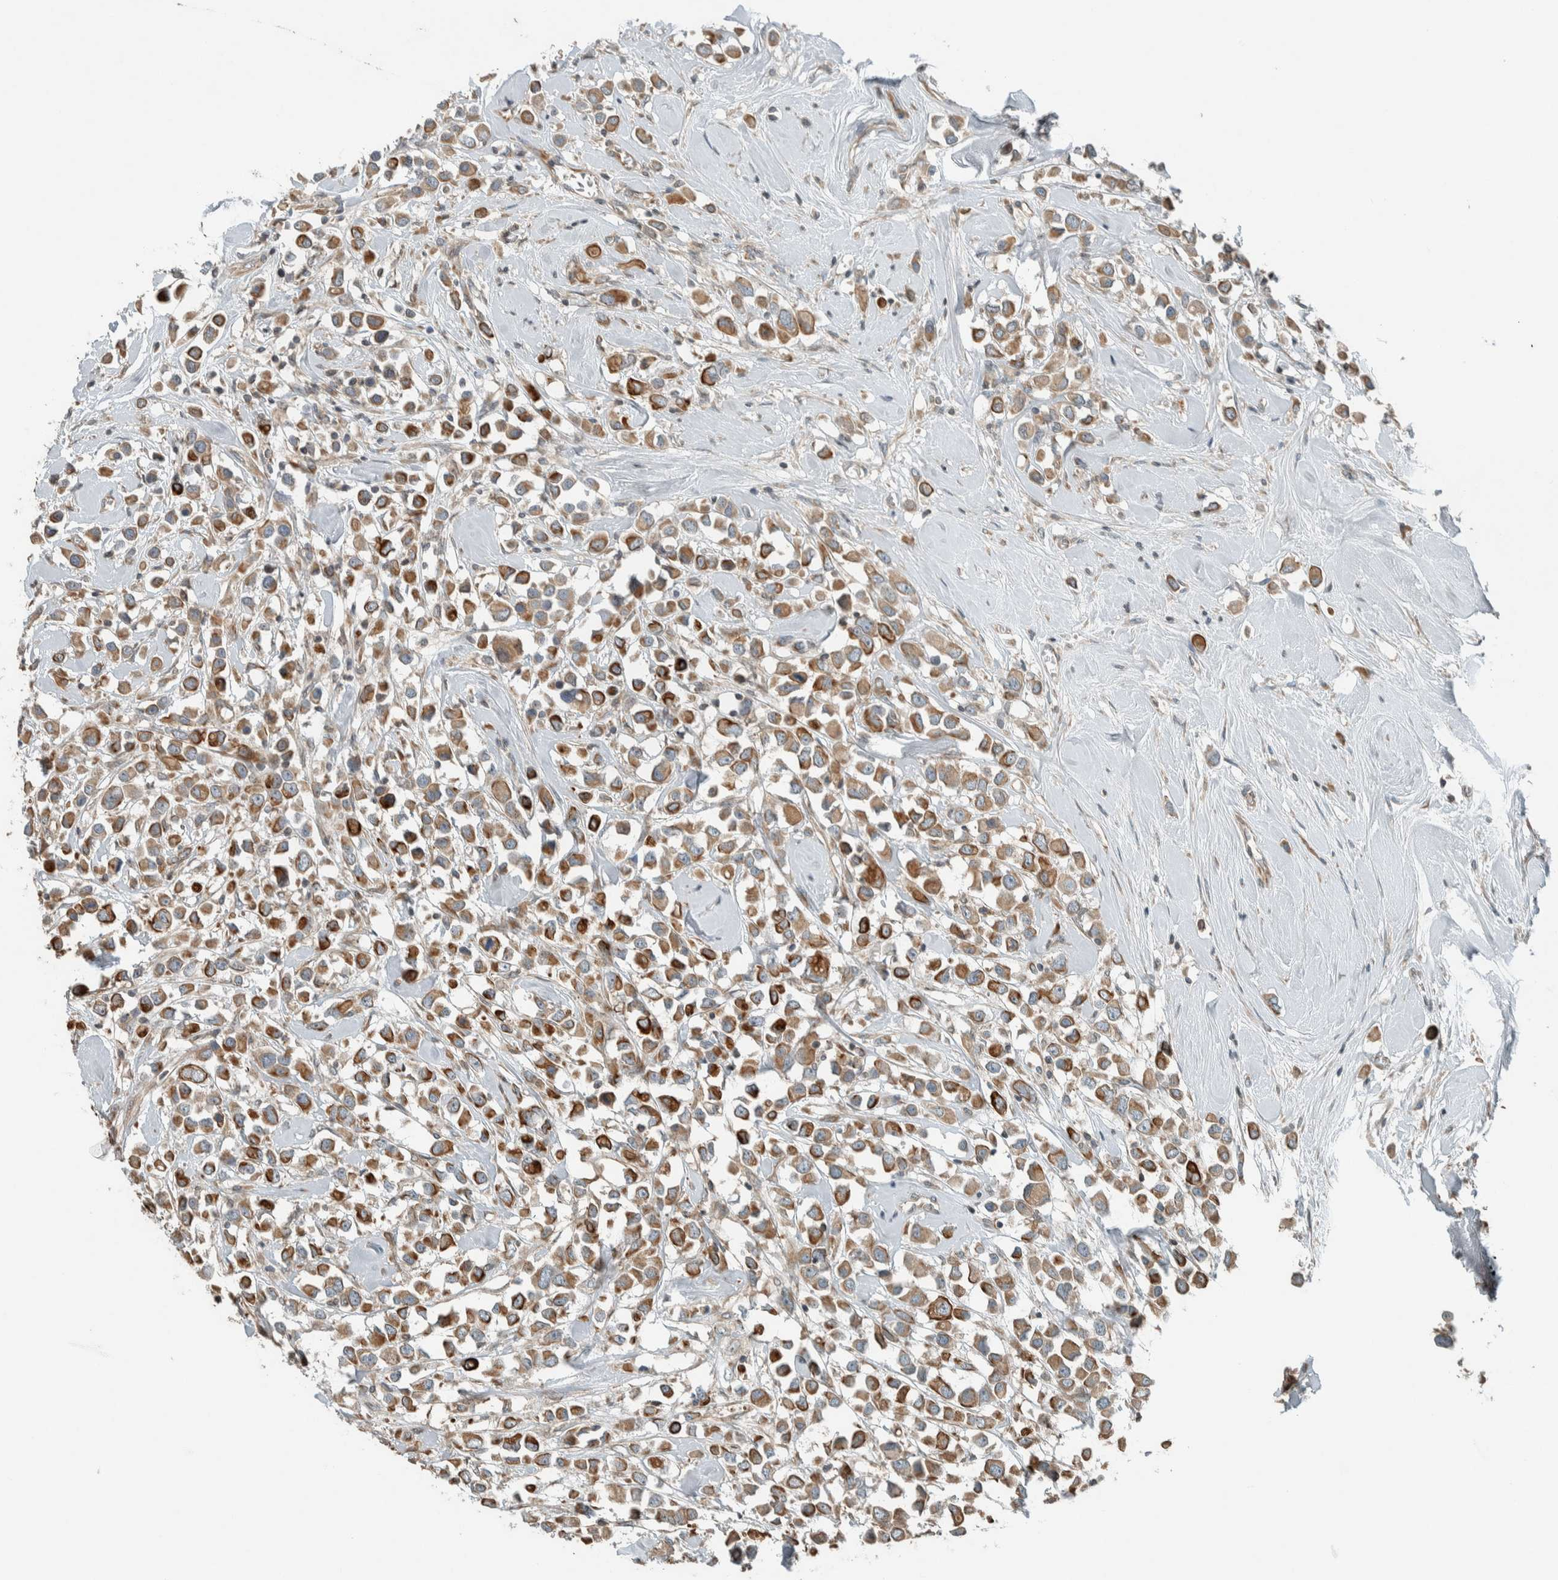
{"staining": {"intensity": "strong", "quantity": ">75%", "location": "cytoplasmic/membranous"}, "tissue": "breast cancer", "cell_type": "Tumor cells", "image_type": "cancer", "snomed": [{"axis": "morphology", "description": "Duct carcinoma"}, {"axis": "topography", "description": "Breast"}], "caption": "A high amount of strong cytoplasmic/membranous expression is seen in approximately >75% of tumor cells in breast cancer (invasive ductal carcinoma) tissue.", "gene": "SEL1L", "patient": {"sex": "female", "age": 61}}